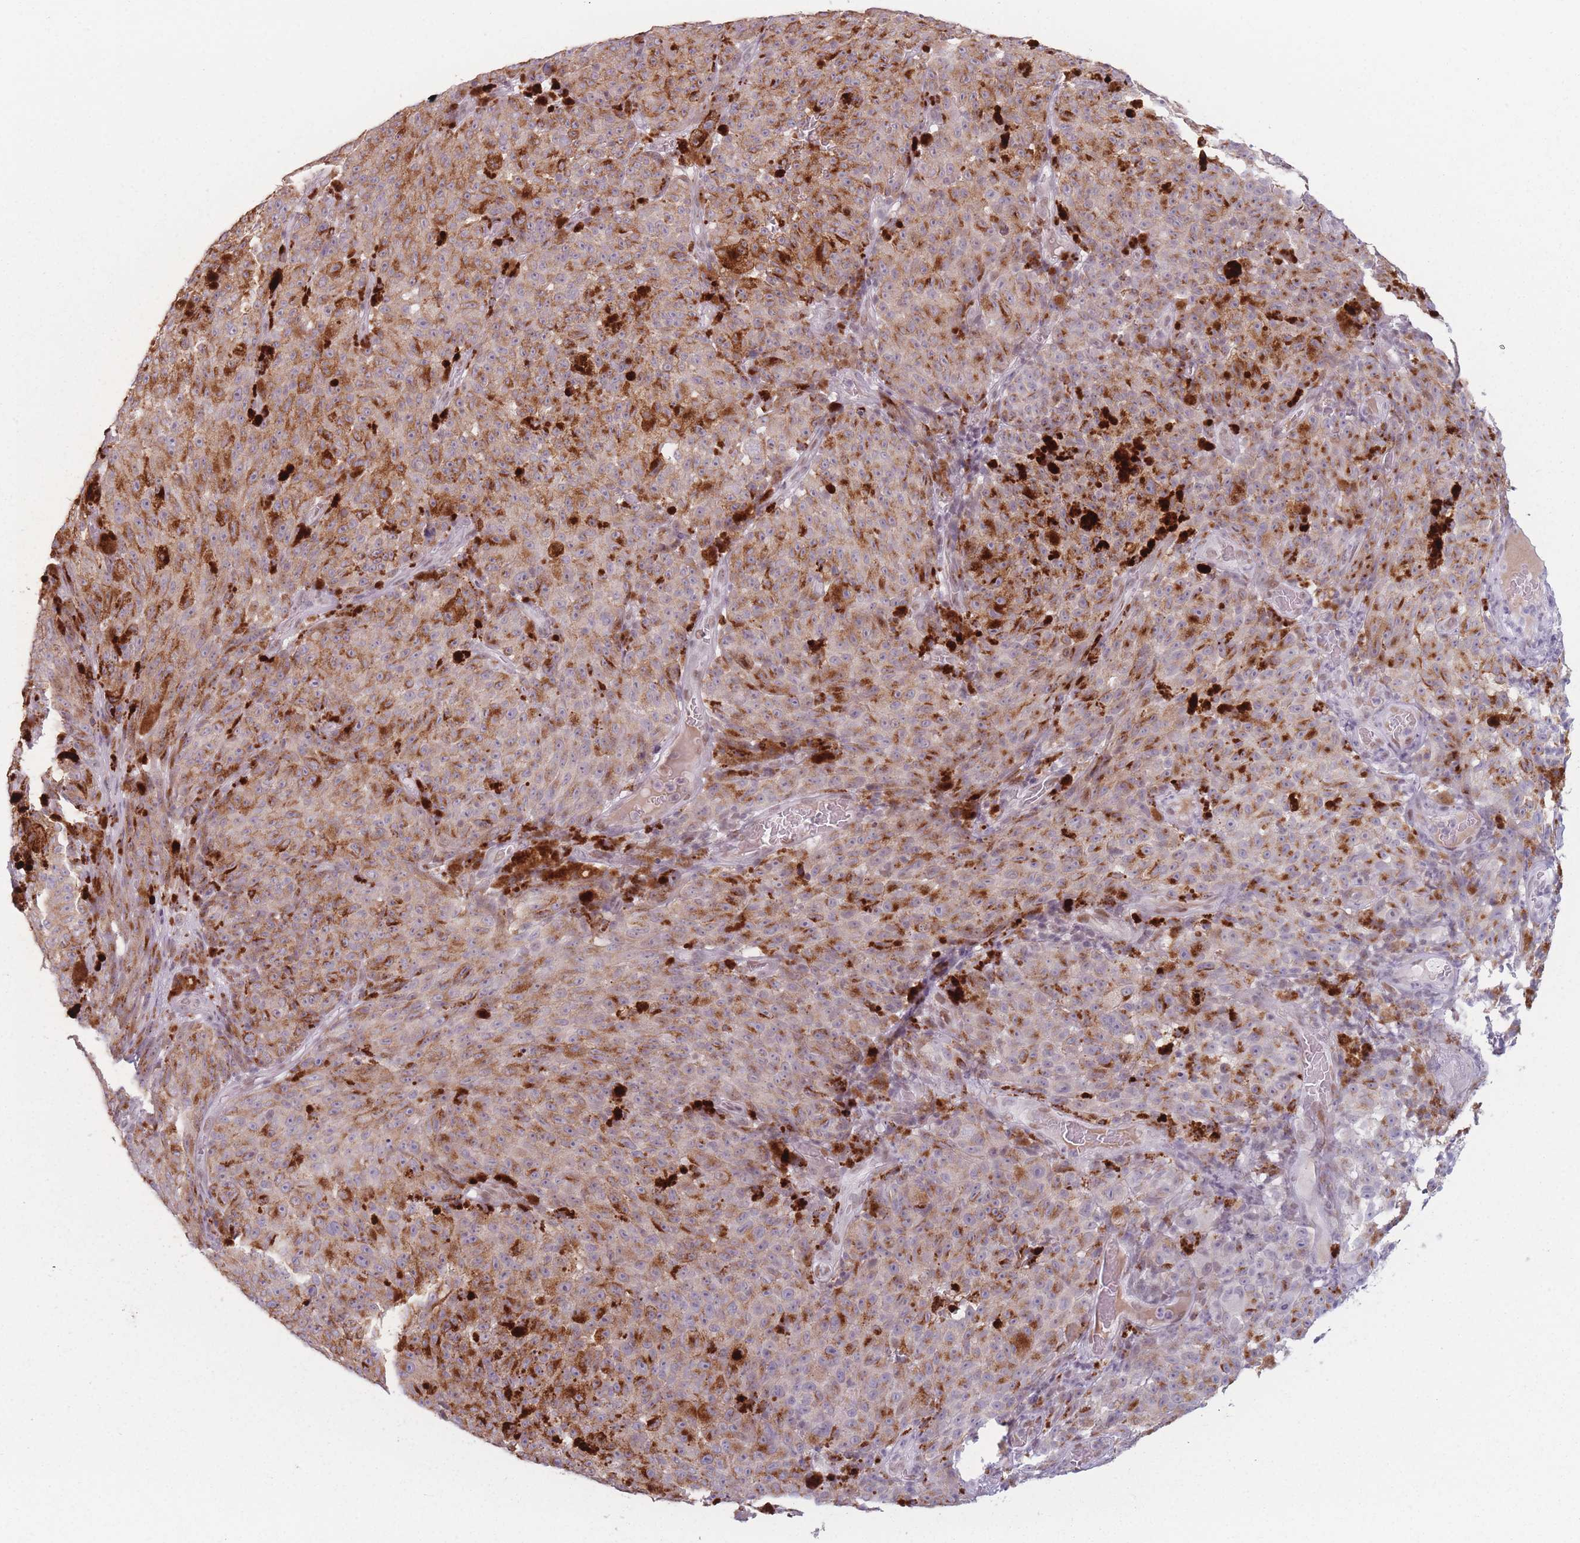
{"staining": {"intensity": "moderate", "quantity": "25%-75%", "location": "cytoplasmic/membranous"}, "tissue": "melanoma", "cell_type": "Tumor cells", "image_type": "cancer", "snomed": [{"axis": "morphology", "description": "Malignant melanoma, NOS"}, {"axis": "topography", "description": "Skin"}], "caption": "Brown immunohistochemical staining in melanoma exhibits moderate cytoplasmic/membranous positivity in approximately 25%-75% of tumor cells.", "gene": "OR10C1", "patient": {"sex": "female", "age": 82}}